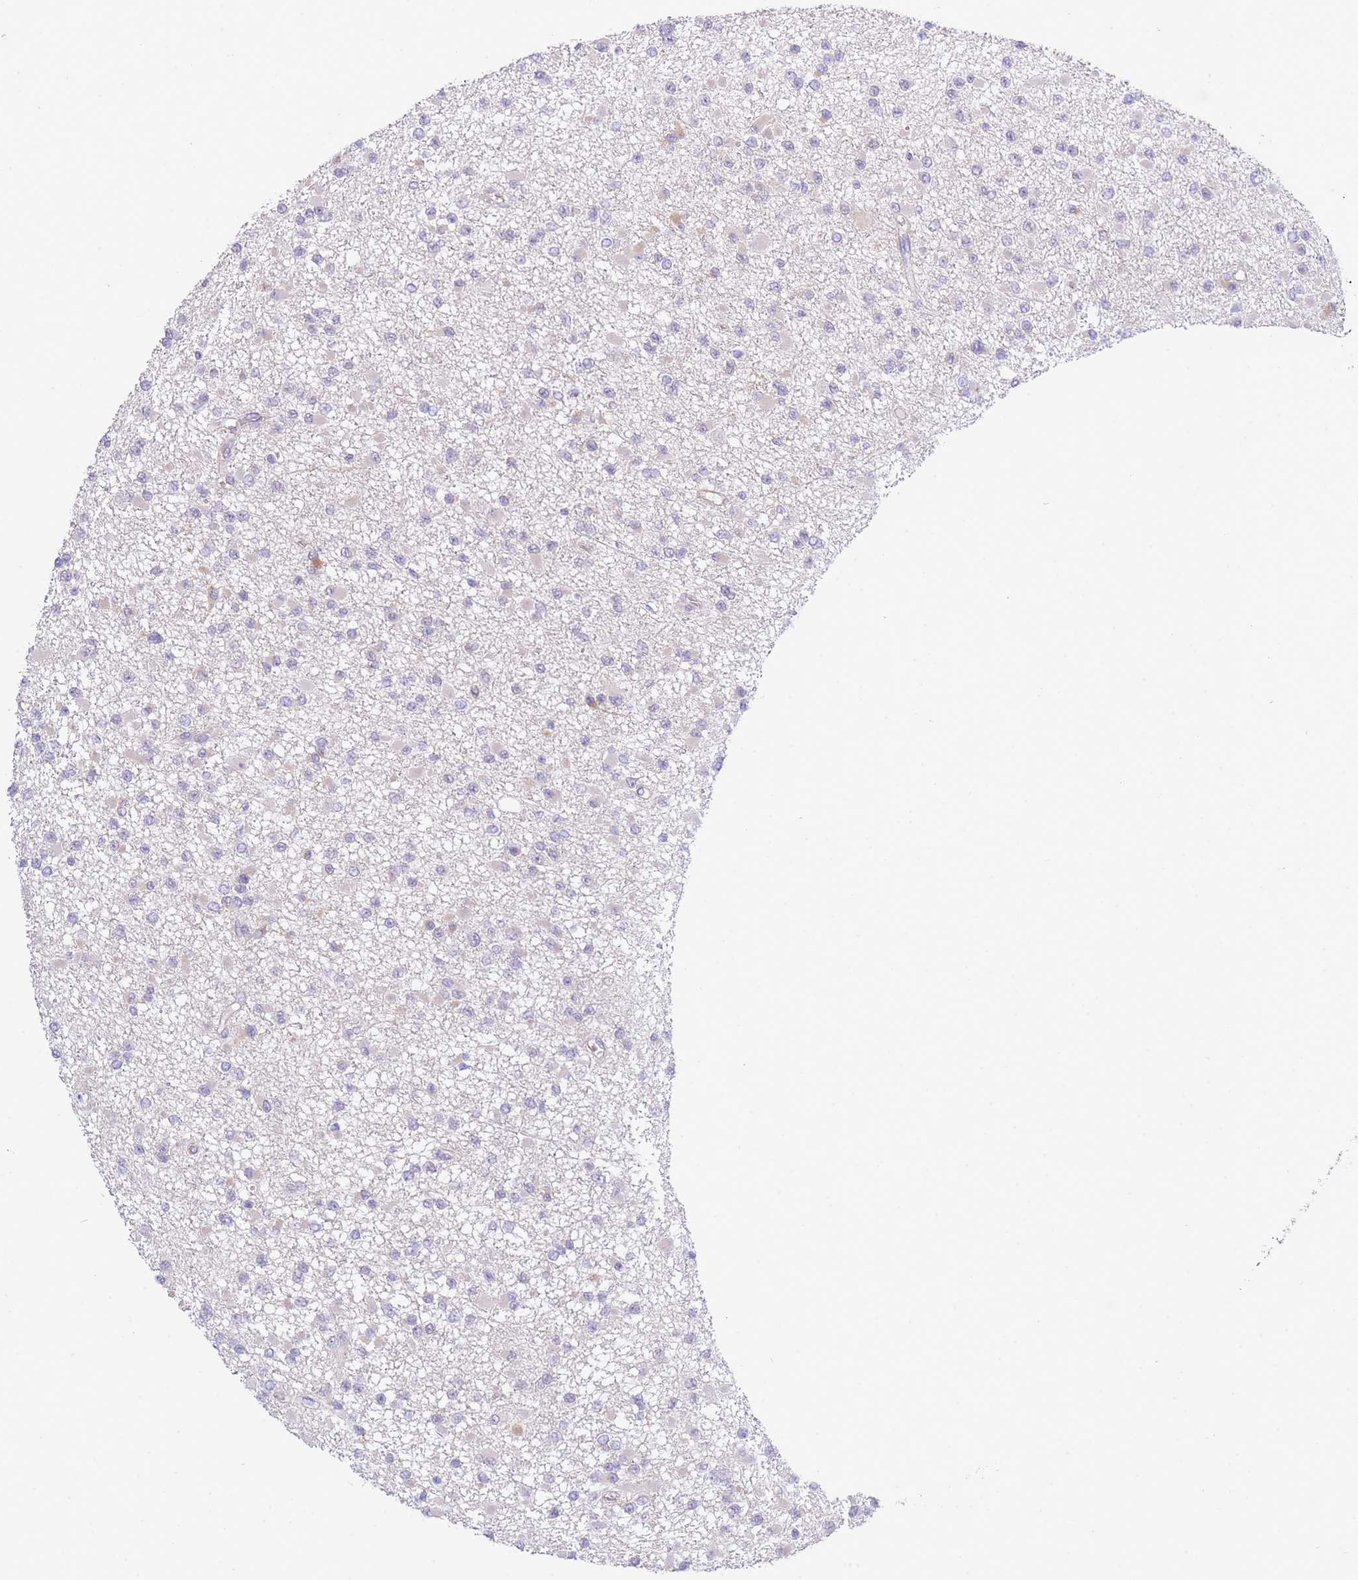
{"staining": {"intensity": "negative", "quantity": "none", "location": "none"}, "tissue": "glioma", "cell_type": "Tumor cells", "image_type": "cancer", "snomed": [{"axis": "morphology", "description": "Glioma, malignant, Low grade"}, {"axis": "topography", "description": "Brain"}], "caption": "A histopathology image of malignant glioma (low-grade) stained for a protein reveals no brown staining in tumor cells.", "gene": "CTBP1", "patient": {"sex": "female", "age": 22}}